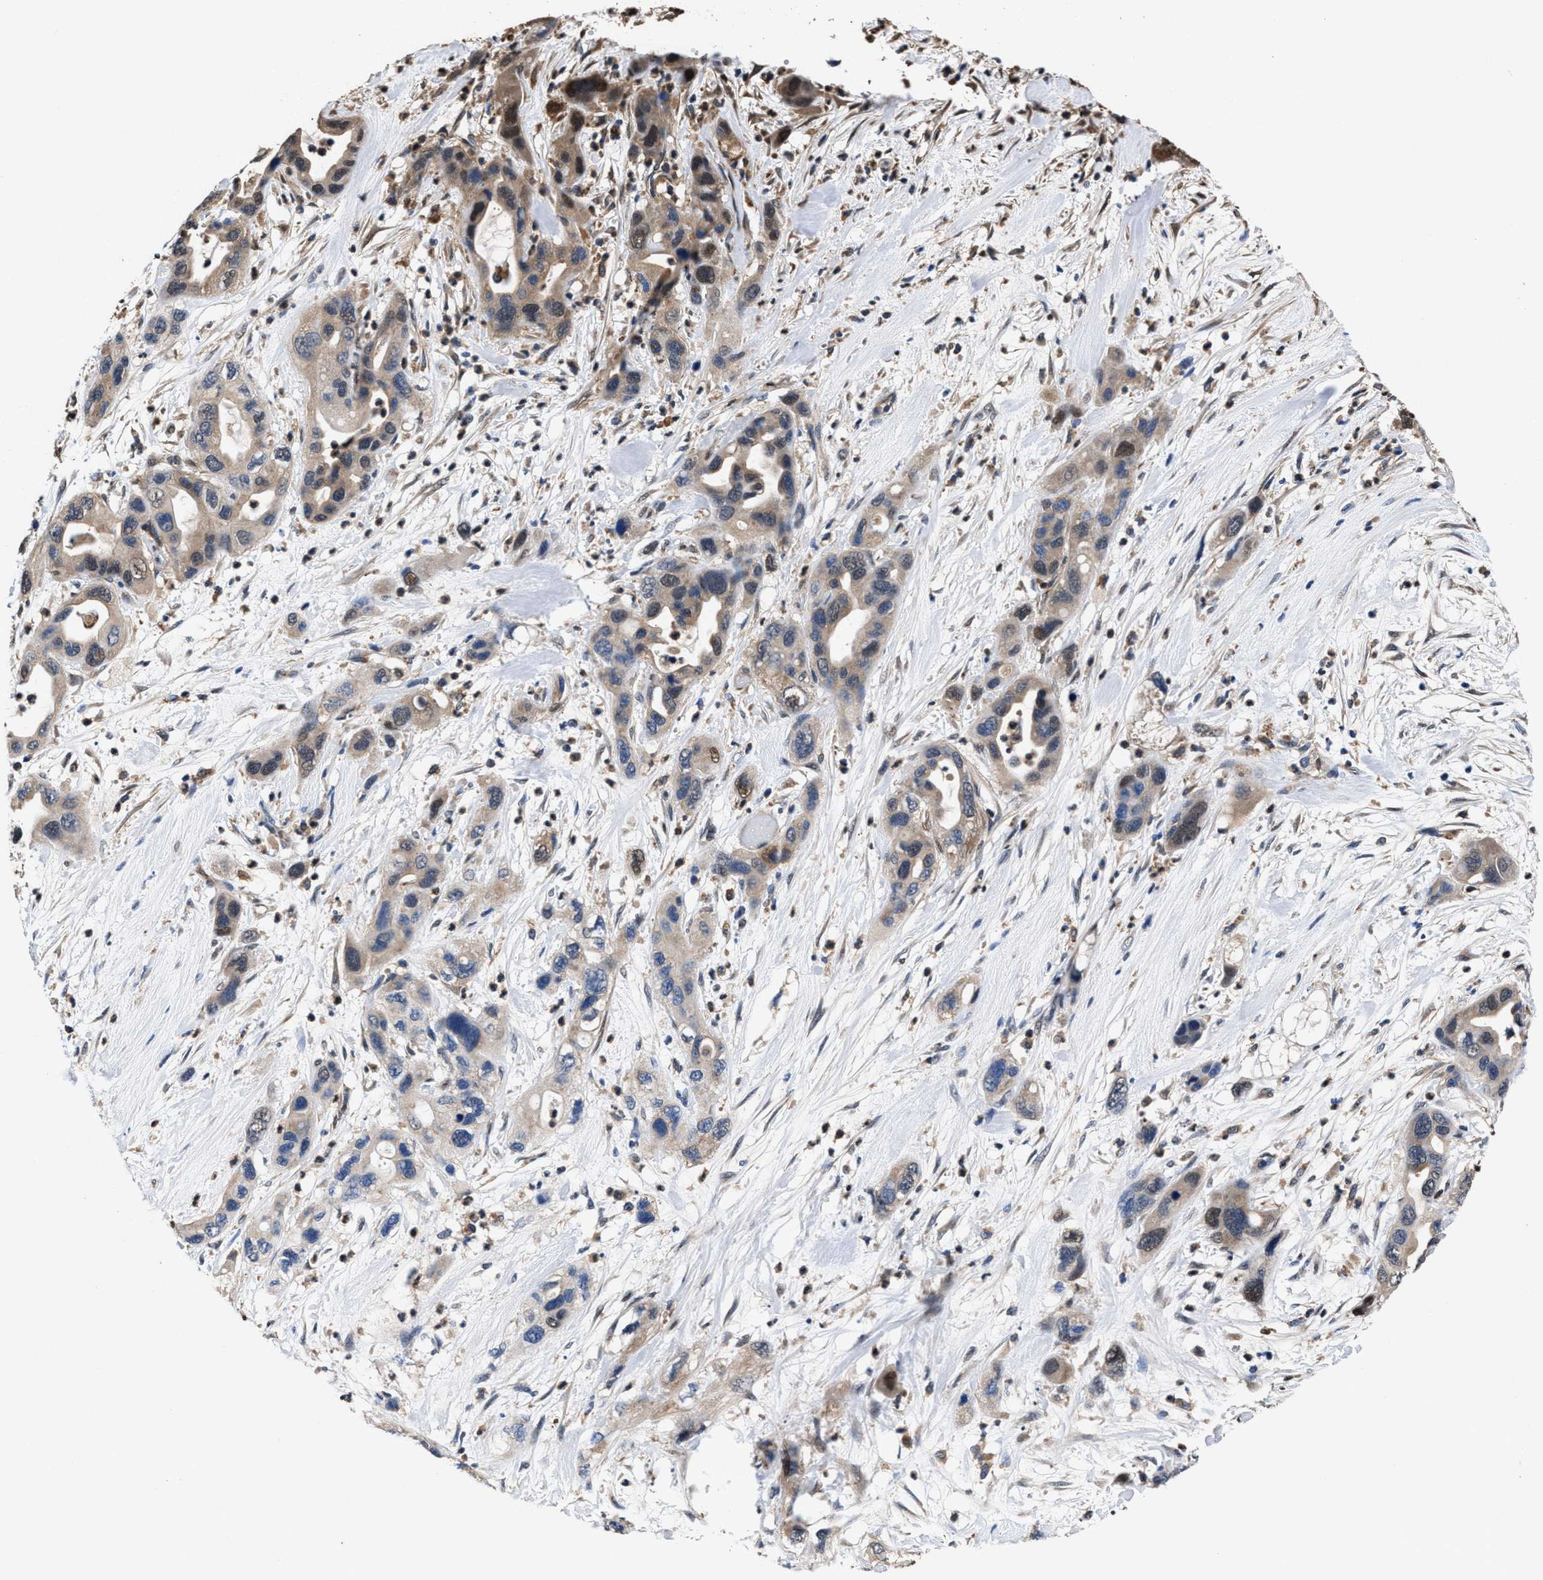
{"staining": {"intensity": "weak", "quantity": ">75%", "location": "cytoplasmic/membranous,nuclear"}, "tissue": "pancreatic cancer", "cell_type": "Tumor cells", "image_type": "cancer", "snomed": [{"axis": "morphology", "description": "Adenocarcinoma, NOS"}, {"axis": "topography", "description": "Pancreas"}], "caption": "Immunohistochemical staining of human pancreatic cancer (adenocarcinoma) displays low levels of weak cytoplasmic/membranous and nuclear positivity in about >75% of tumor cells. The staining was performed using DAB (3,3'-diaminobenzidine) to visualize the protein expression in brown, while the nuclei were stained in blue with hematoxylin (Magnification: 20x).", "gene": "ACLY", "patient": {"sex": "female", "age": 71}}